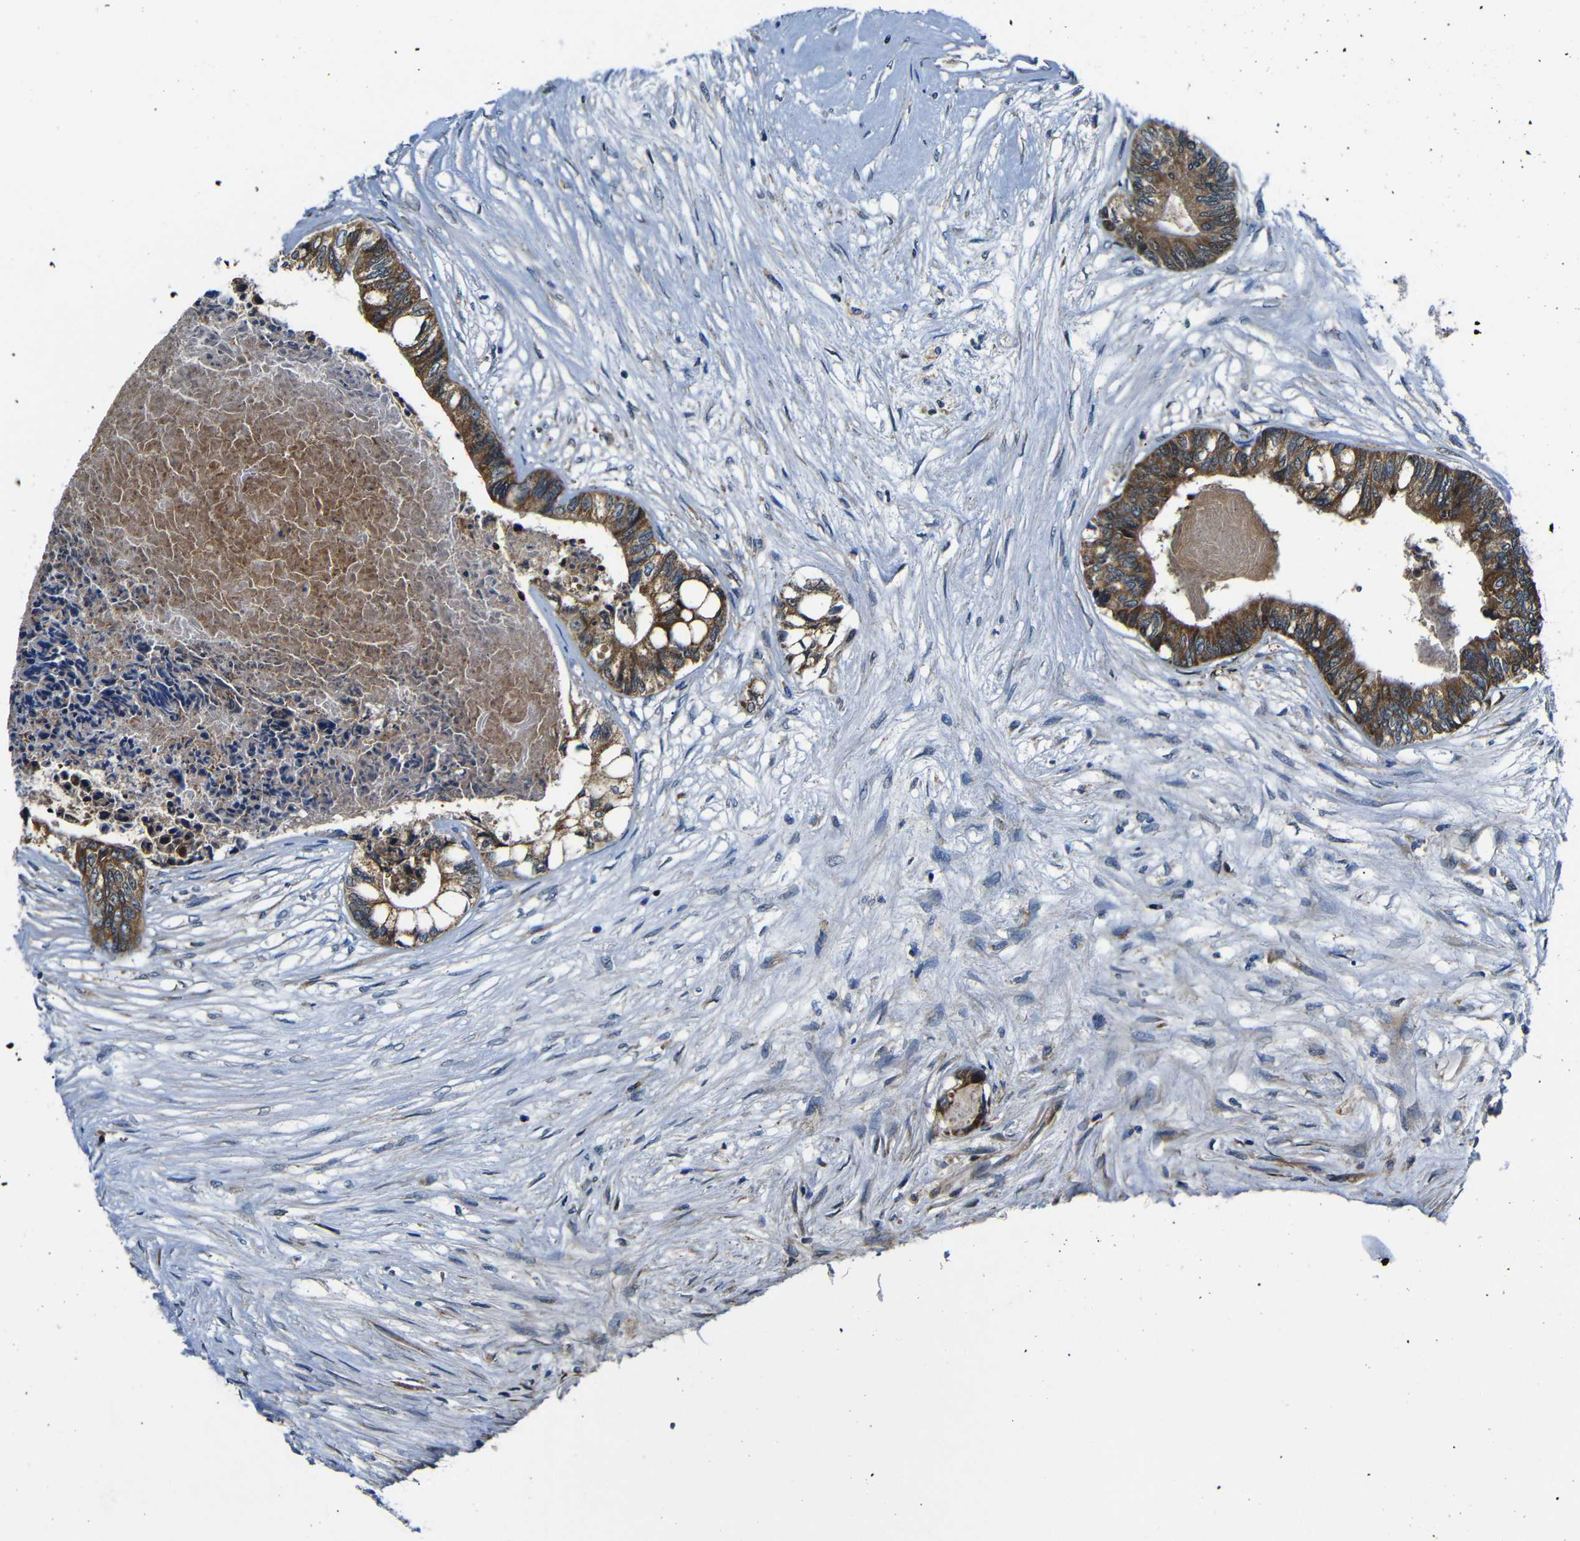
{"staining": {"intensity": "strong", "quantity": ">75%", "location": "cytoplasmic/membranous"}, "tissue": "colorectal cancer", "cell_type": "Tumor cells", "image_type": "cancer", "snomed": [{"axis": "morphology", "description": "Adenocarcinoma, NOS"}, {"axis": "topography", "description": "Rectum"}], "caption": "Protein positivity by IHC demonstrates strong cytoplasmic/membranous positivity in approximately >75% of tumor cells in colorectal adenocarcinoma.", "gene": "FKBP14", "patient": {"sex": "male", "age": 63}}